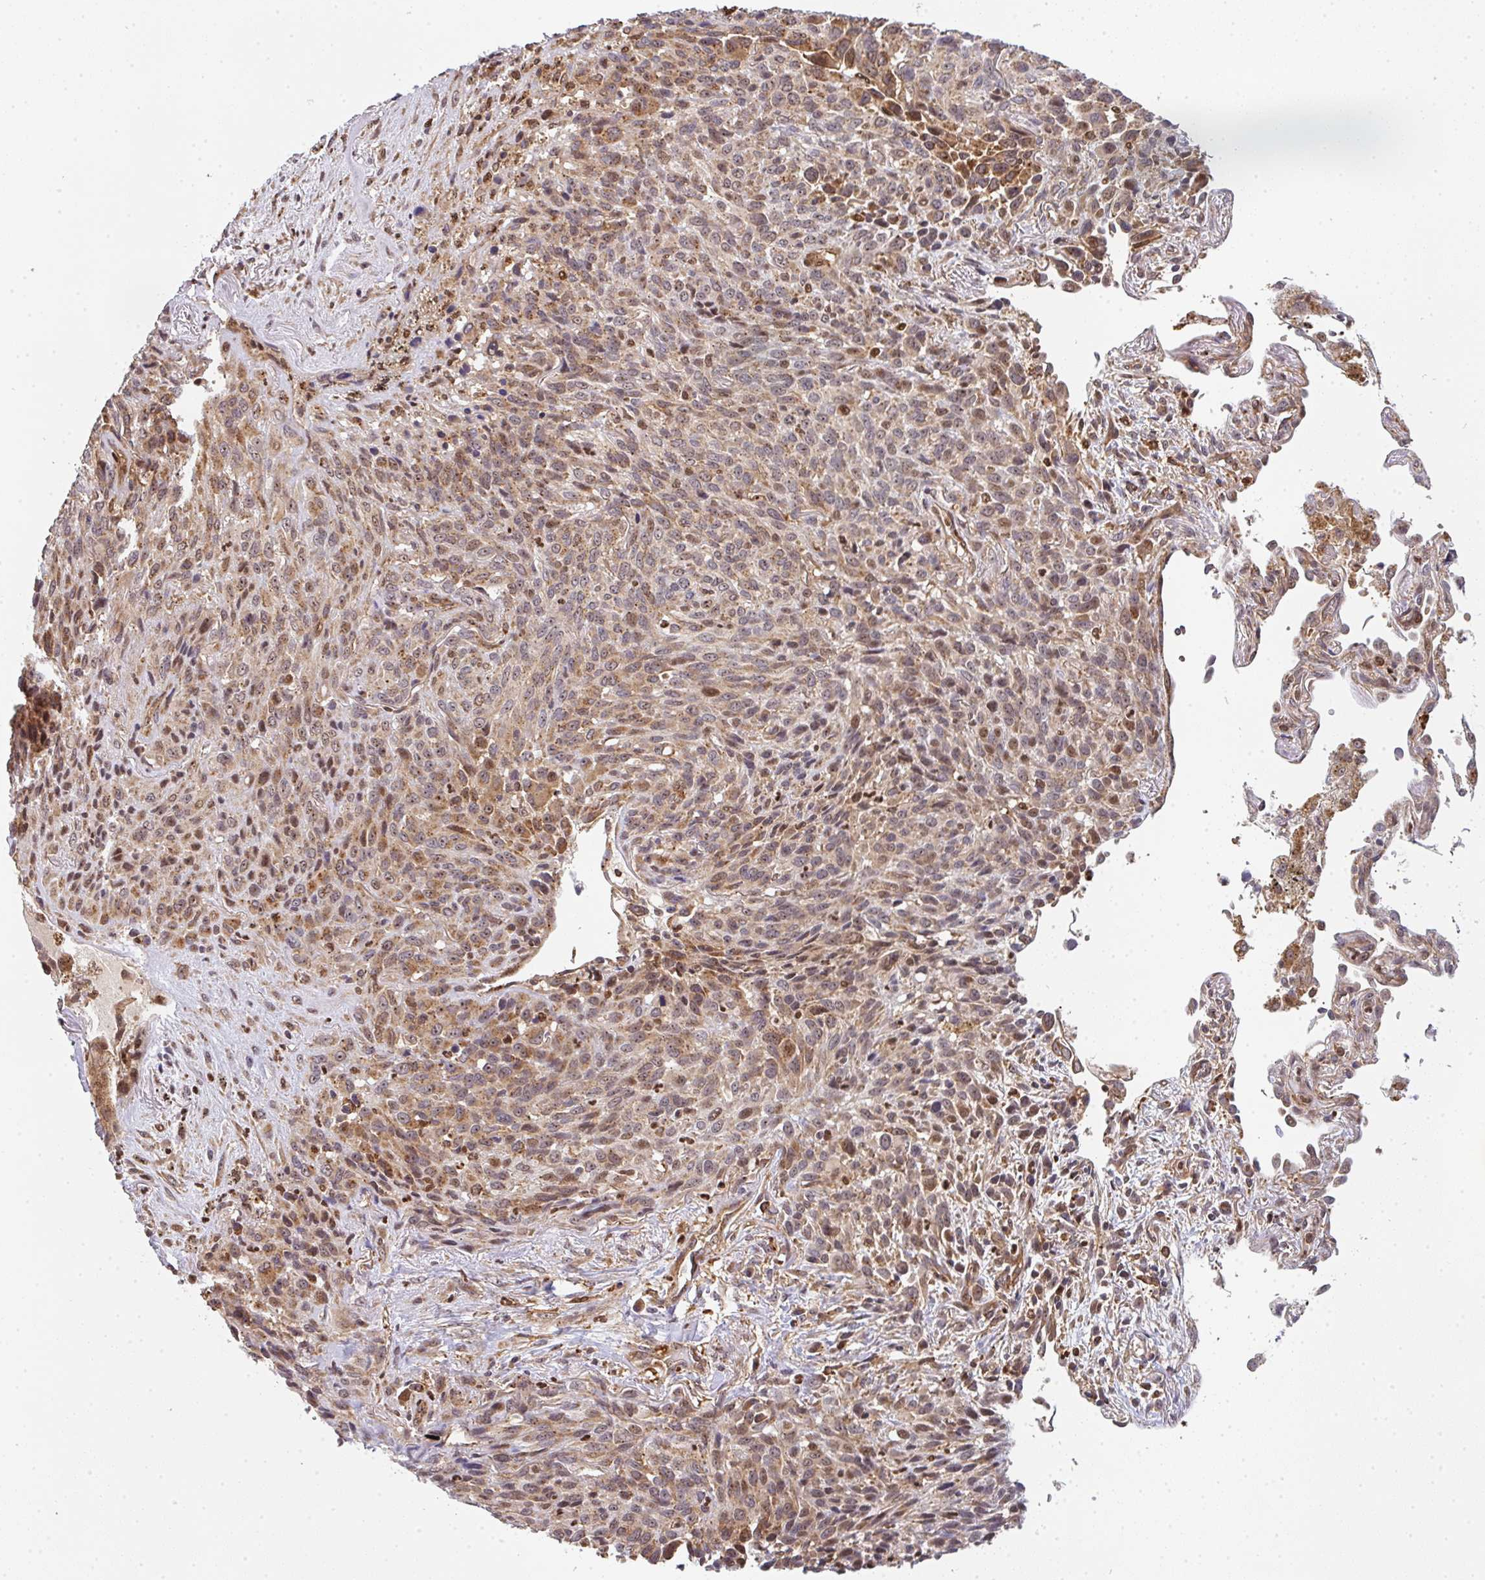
{"staining": {"intensity": "moderate", "quantity": ">75%", "location": "cytoplasmic/membranous,nuclear"}, "tissue": "melanoma", "cell_type": "Tumor cells", "image_type": "cancer", "snomed": [{"axis": "morphology", "description": "Malignant melanoma, Metastatic site"}, {"axis": "topography", "description": "Lung"}], "caption": "Tumor cells exhibit medium levels of moderate cytoplasmic/membranous and nuclear staining in about >75% of cells in malignant melanoma (metastatic site).", "gene": "SIMC1", "patient": {"sex": "male", "age": 48}}